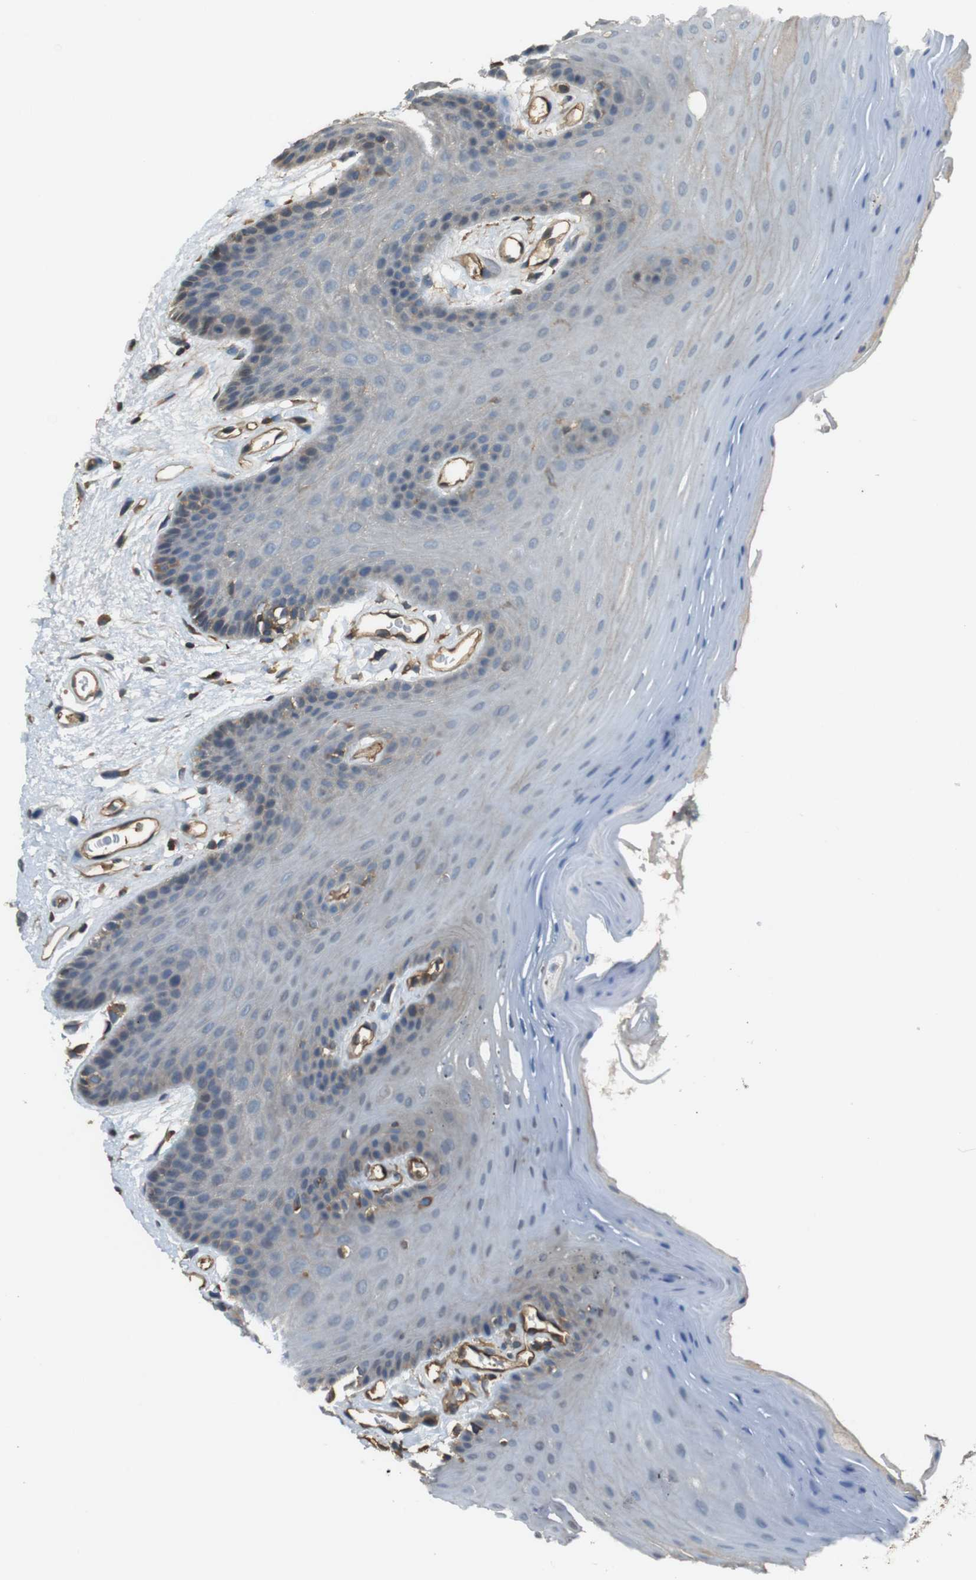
{"staining": {"intensity": "weak", "quantity": "<25%", "location": "cytoplasmic/membranous"}, "tissue": "oral mucosa", "cell_type": "Squamous epithelial cells", "image_type": "normal", "snomed": [{"axis": "morphology", "description": "Normal tissue, NOS"}, {"axis": "morphology", "description": "Squamous cell carcinoma, NOS"}, {"axis": "topography", "description": "Skeletal muscle"}, {"axis": "topography", "description": "Adipose tissue"}, {"axis": "topography", "description": "Vascular tissue"}, {"axis": "topography", "description": "Oral tissue"}, {"axis": "topography", "description": "Peripheral nerve tissue"}, {"axis": "topography", "description": "Head-Neck"}], "caption": "This photomicrograph is of unremarkable oral mucosa stained with immunohistochemistry (IHC) to label a protein in brown with the nuclei are counter-stained blue. There is no staining in squamous epithelial cells.", "gene": "FCAR", "patient": {"sex": "male", "age": 71}}